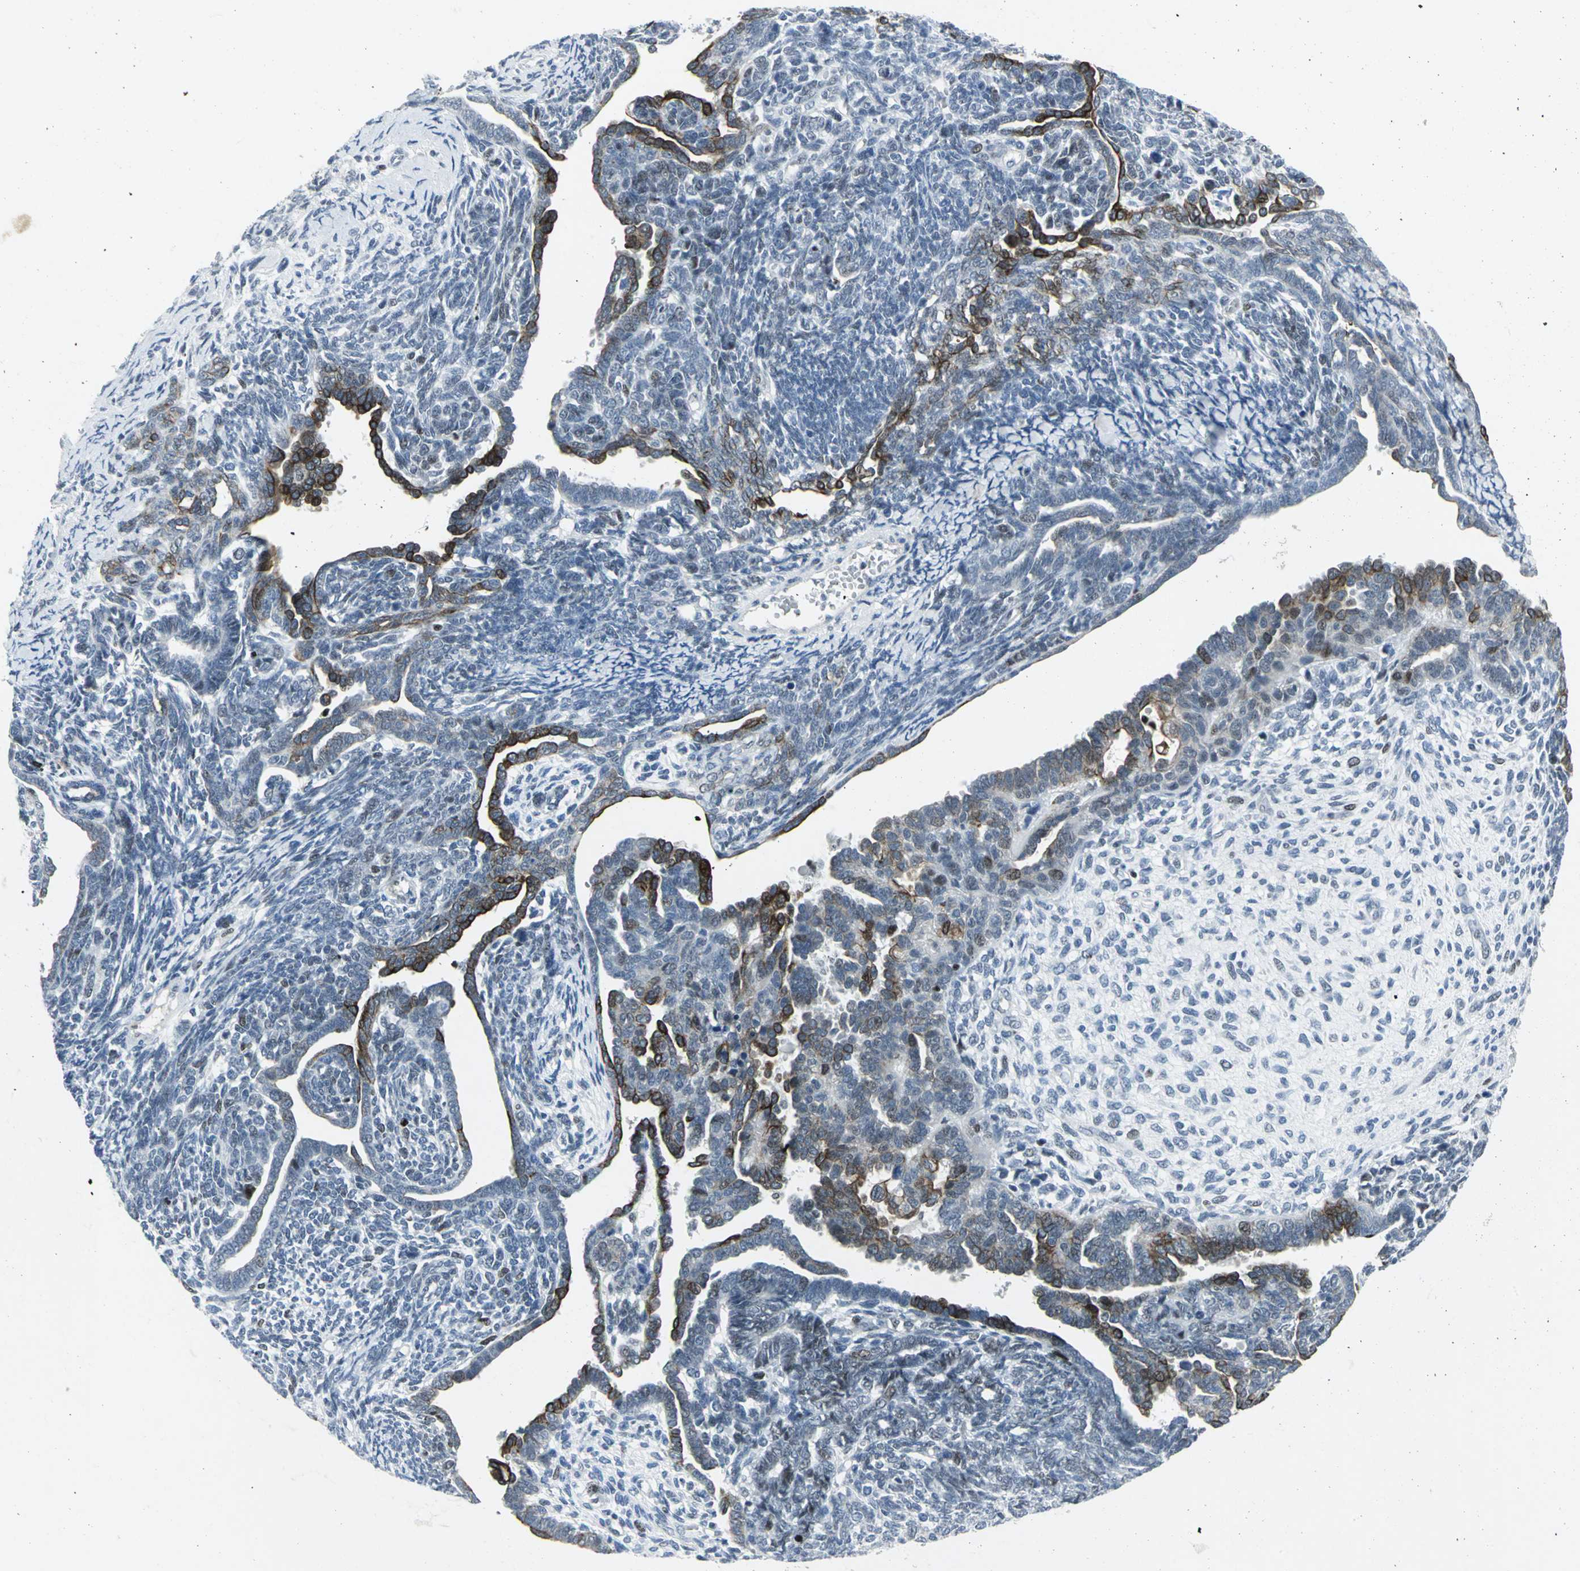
{"staining": {"intensity": "strong", "quantity": "<25%", "location": "cytoplasmic/membranous,nuclear"}, "tissue": "endometrial cancer", "cell_type": "Tumor cells", "image_type": "cancer", "snomed": [{"axis": "morphology", "description": "Neoplasm, malignant, NOS"}, {"axis": "topography", "description": "Endometrium"}], "caption": "Protein positivity by immunohistochemistry (IHC) shows strong cytoplasmic/membranous and nuclear staining in about <25% of tumor cells in malignant neoplasm (endometrial).", "gene": "RPA1", "patient": {"sex": "female", "age": 74}}